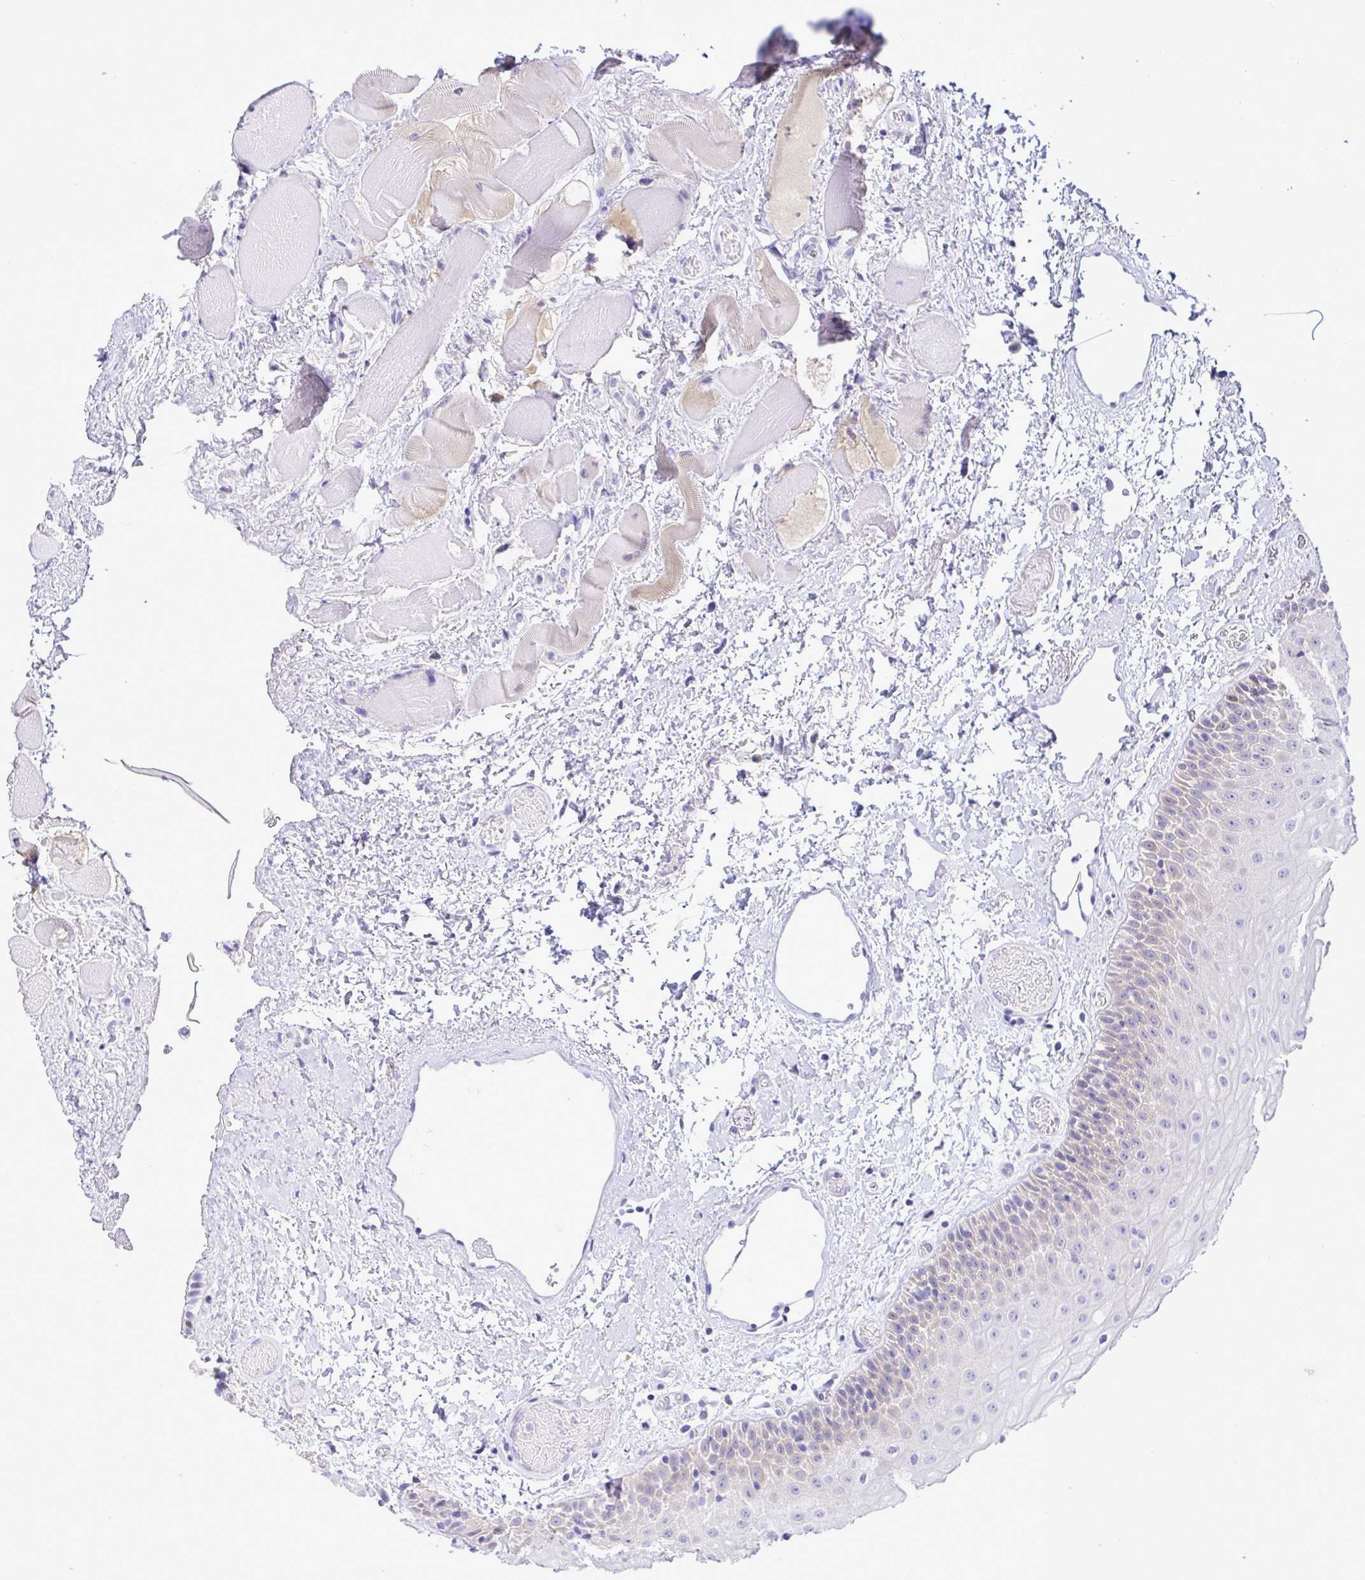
{"staining": {"intensity": "moderate", "quantity": "<25%", "location": "cytoplasmic/membranous"}, "tissue": "oral mucosa", "cell_type": "Squamous epithelial cells", "image_type": "normal", "snomed": [{"axis": "morphology", "description": "Normal tissue, NOS"}, {"axis": "topography", "description": "Oral tissue"}], "caption": "This photomicrograph reveals immunohistochemistry staining of unremarkable human oral mucosa, with low moderate cytoplasmic/membranous positivity in approximately <25% of squamous epithelial cells.", "gene": "ZNF485", "patient": {"sex": "female", "age": 82}}